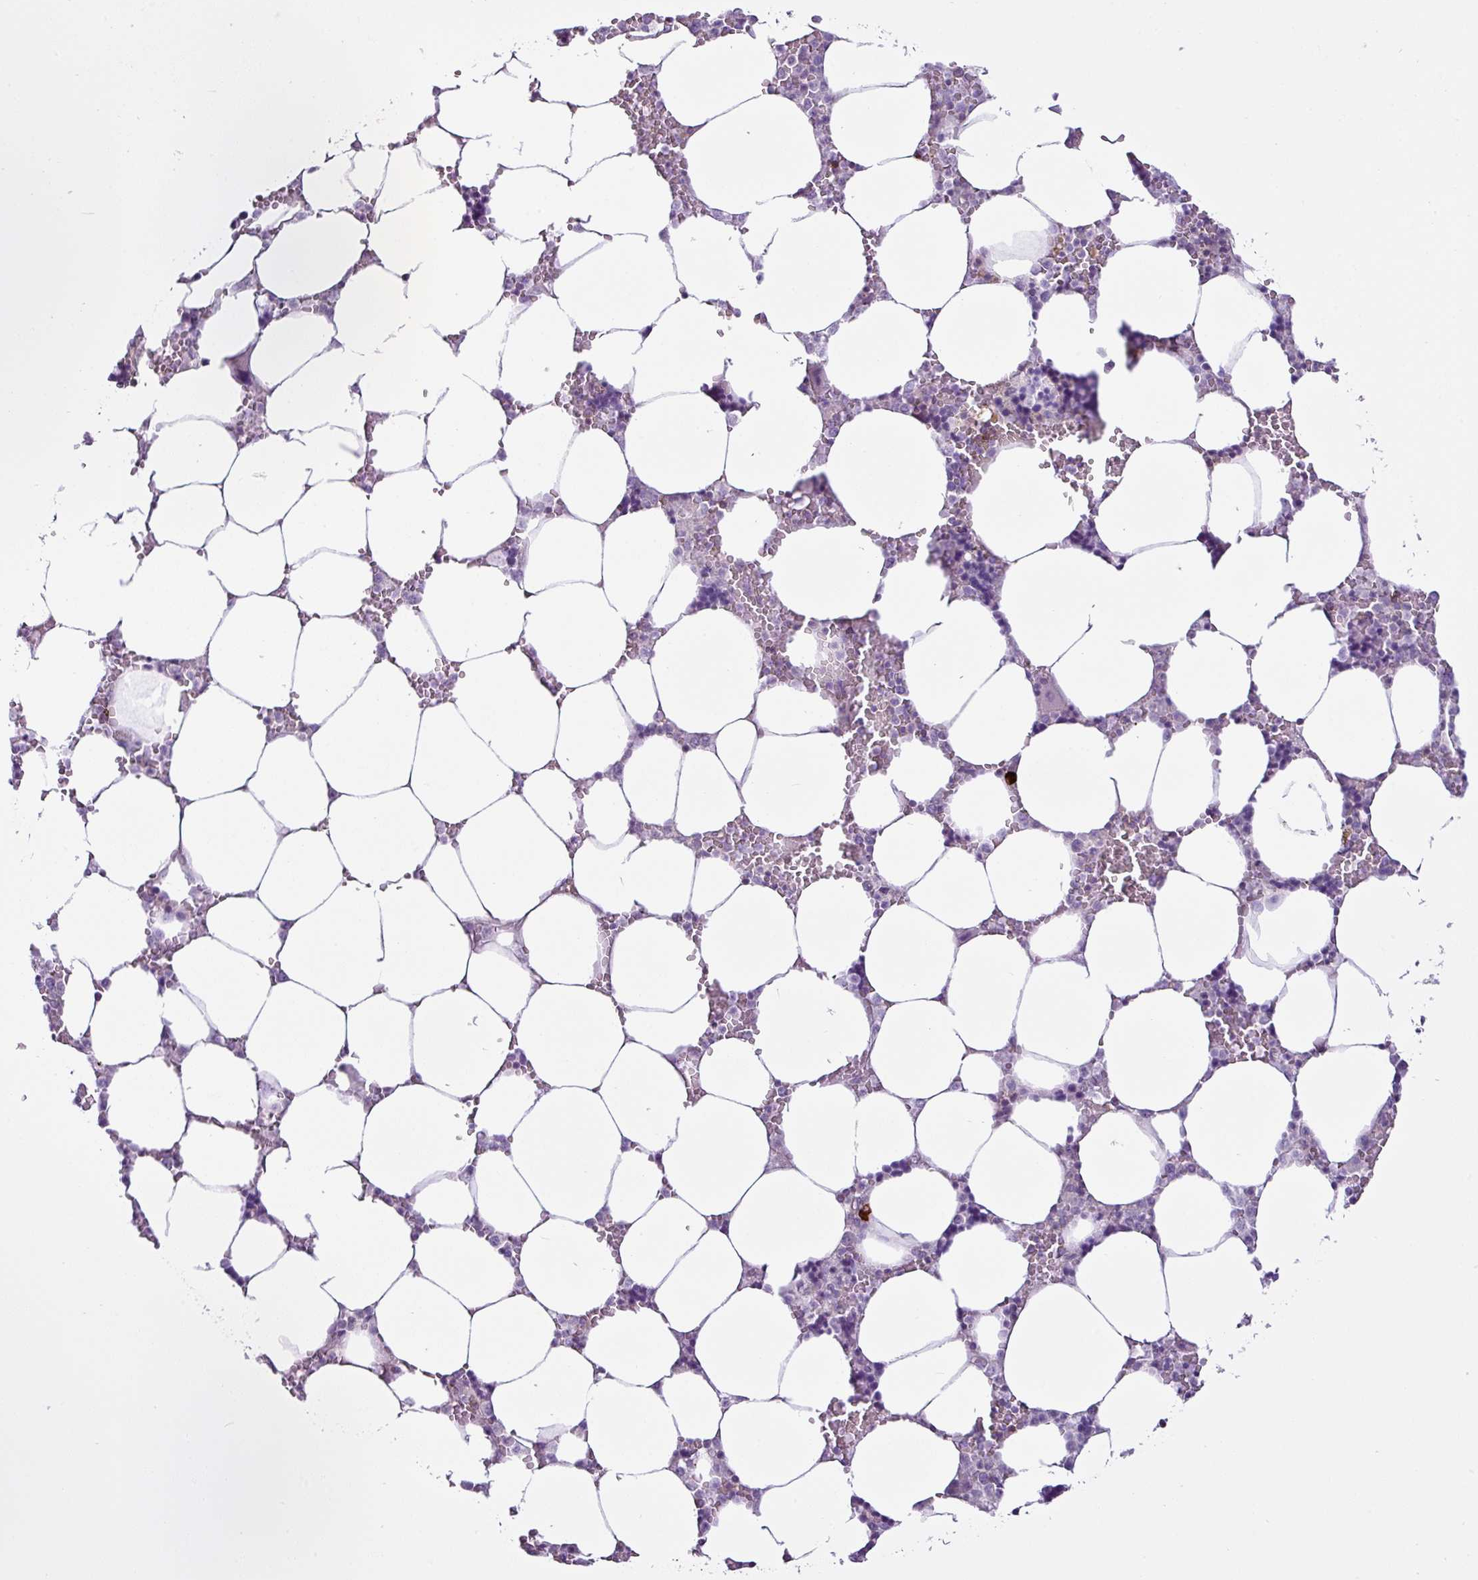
{"staining": {"intensity": "strong", "quantity": "<25%", "location": "cytoplasmic/membranous"}, "tissue": "bone marrow", "cell_type": "Hematopoietic cells", "image_type": "normal", "snomed": [{"axis": "morphology", "description": "Normal tissue, NOS"}, {"axis": "topography", "description": "Bone marrow"}], "caption": "IHC (DAB (3,3'-diaminobenzidine)) staining of unremarkable human bone marrow reveals strong cytoplasmic/membranous protein expression in approximately <25% of hematopoietic cells.", "gene": "EME2", "patient": {"sex": "male", "age": 64}}